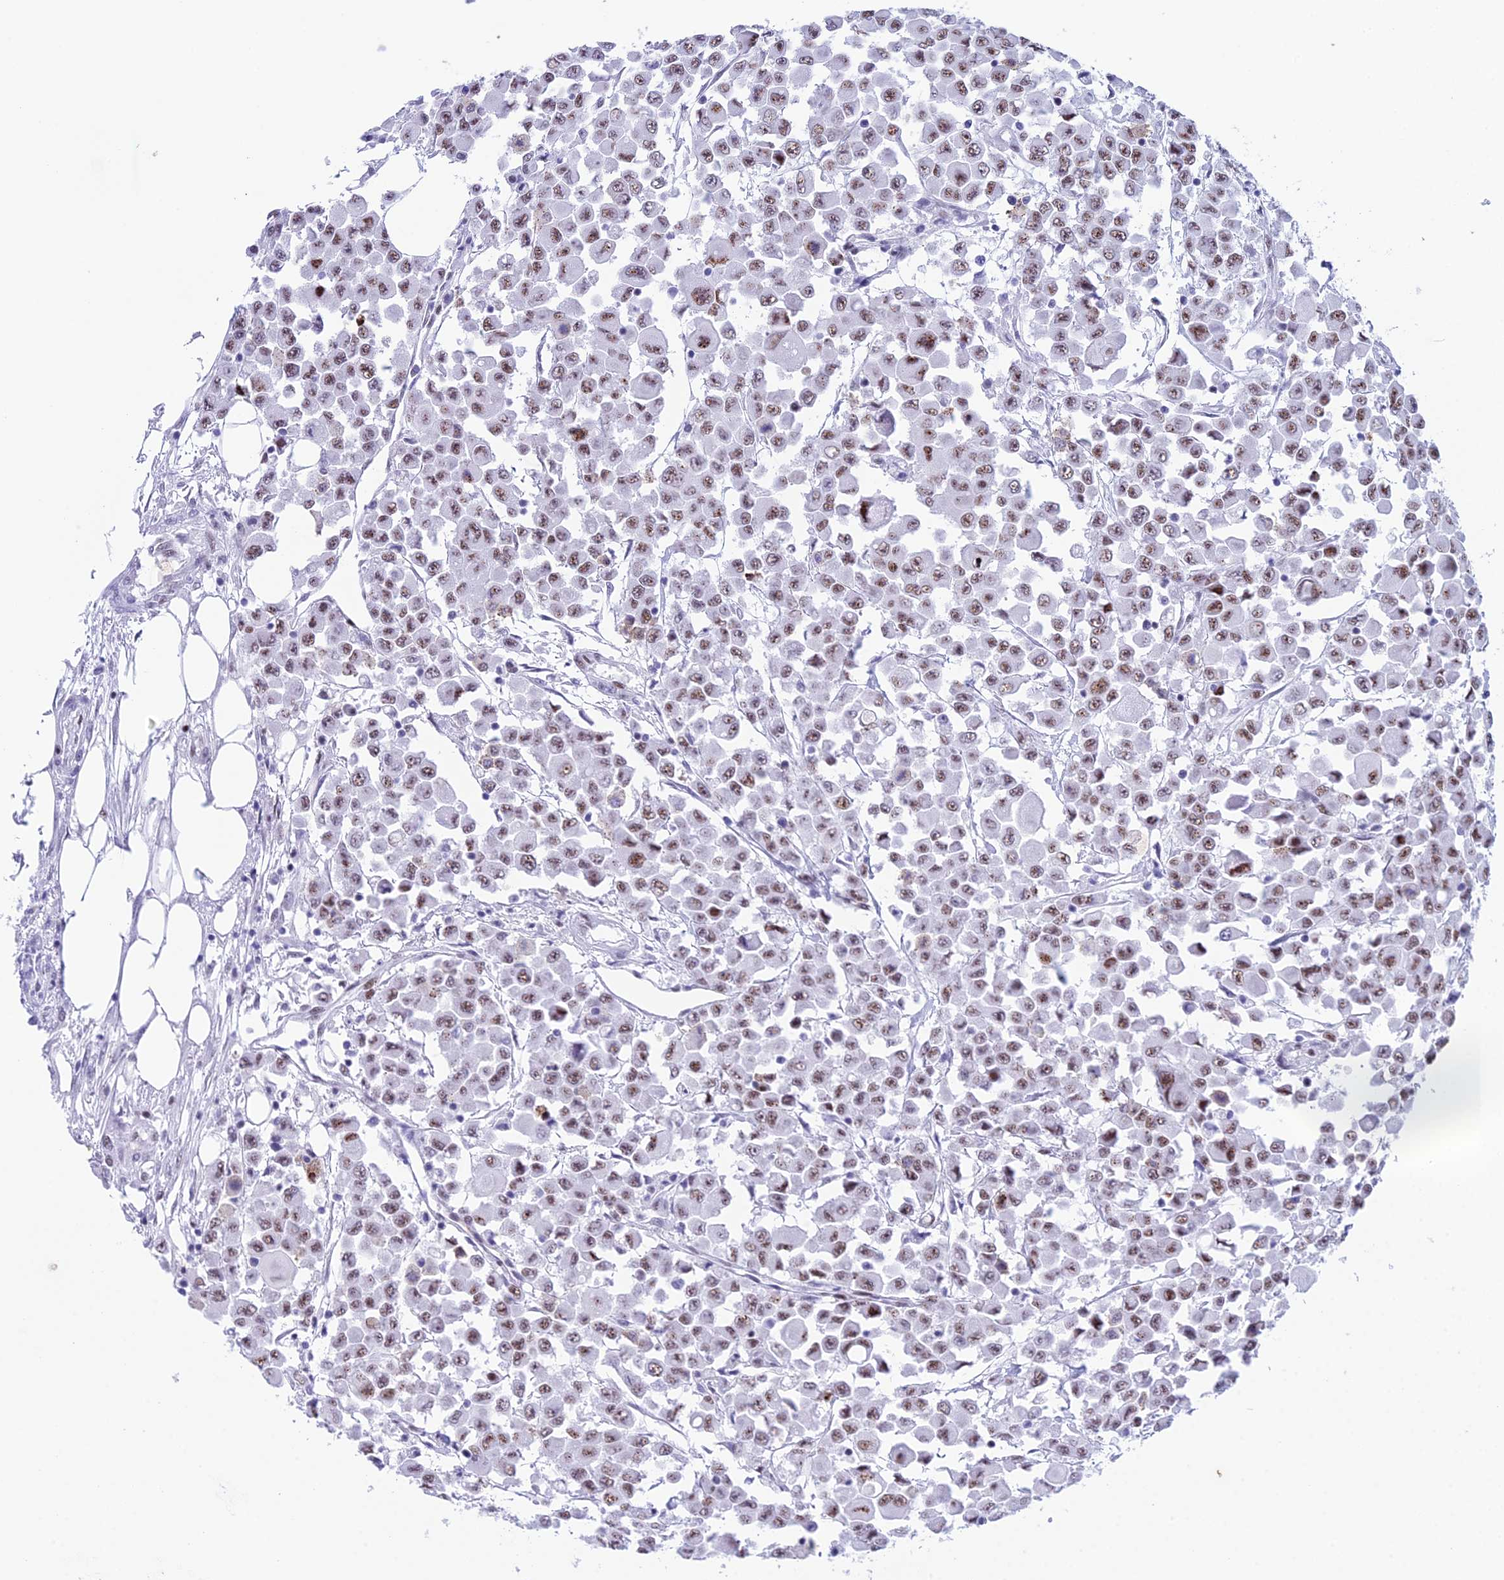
{"staining": {"intensity": "moderate", "quantity": ">75%", "location": "nuclear"}, "tissue": "colorectal cancer", "cell_type": "Tumor cells", "image_type": "cancer", "snomed": [{"axis": "morphology", "description": "Adenocarcinoma, NOS"}, {"axis": "topography", "description": "Colon"}], "caption": "Moderate nuclear expression is identified in approximately >75% of tumor cells in colorectal cancer. The protein of interest is stained brown, and the nuclei are stained in blue (DAB (3,3'-diaminobenzidine) IHC with brightfield microscopy, high magnification).", "gene": "RNPS1", "patient": {"sex": "male", "age": 51}}